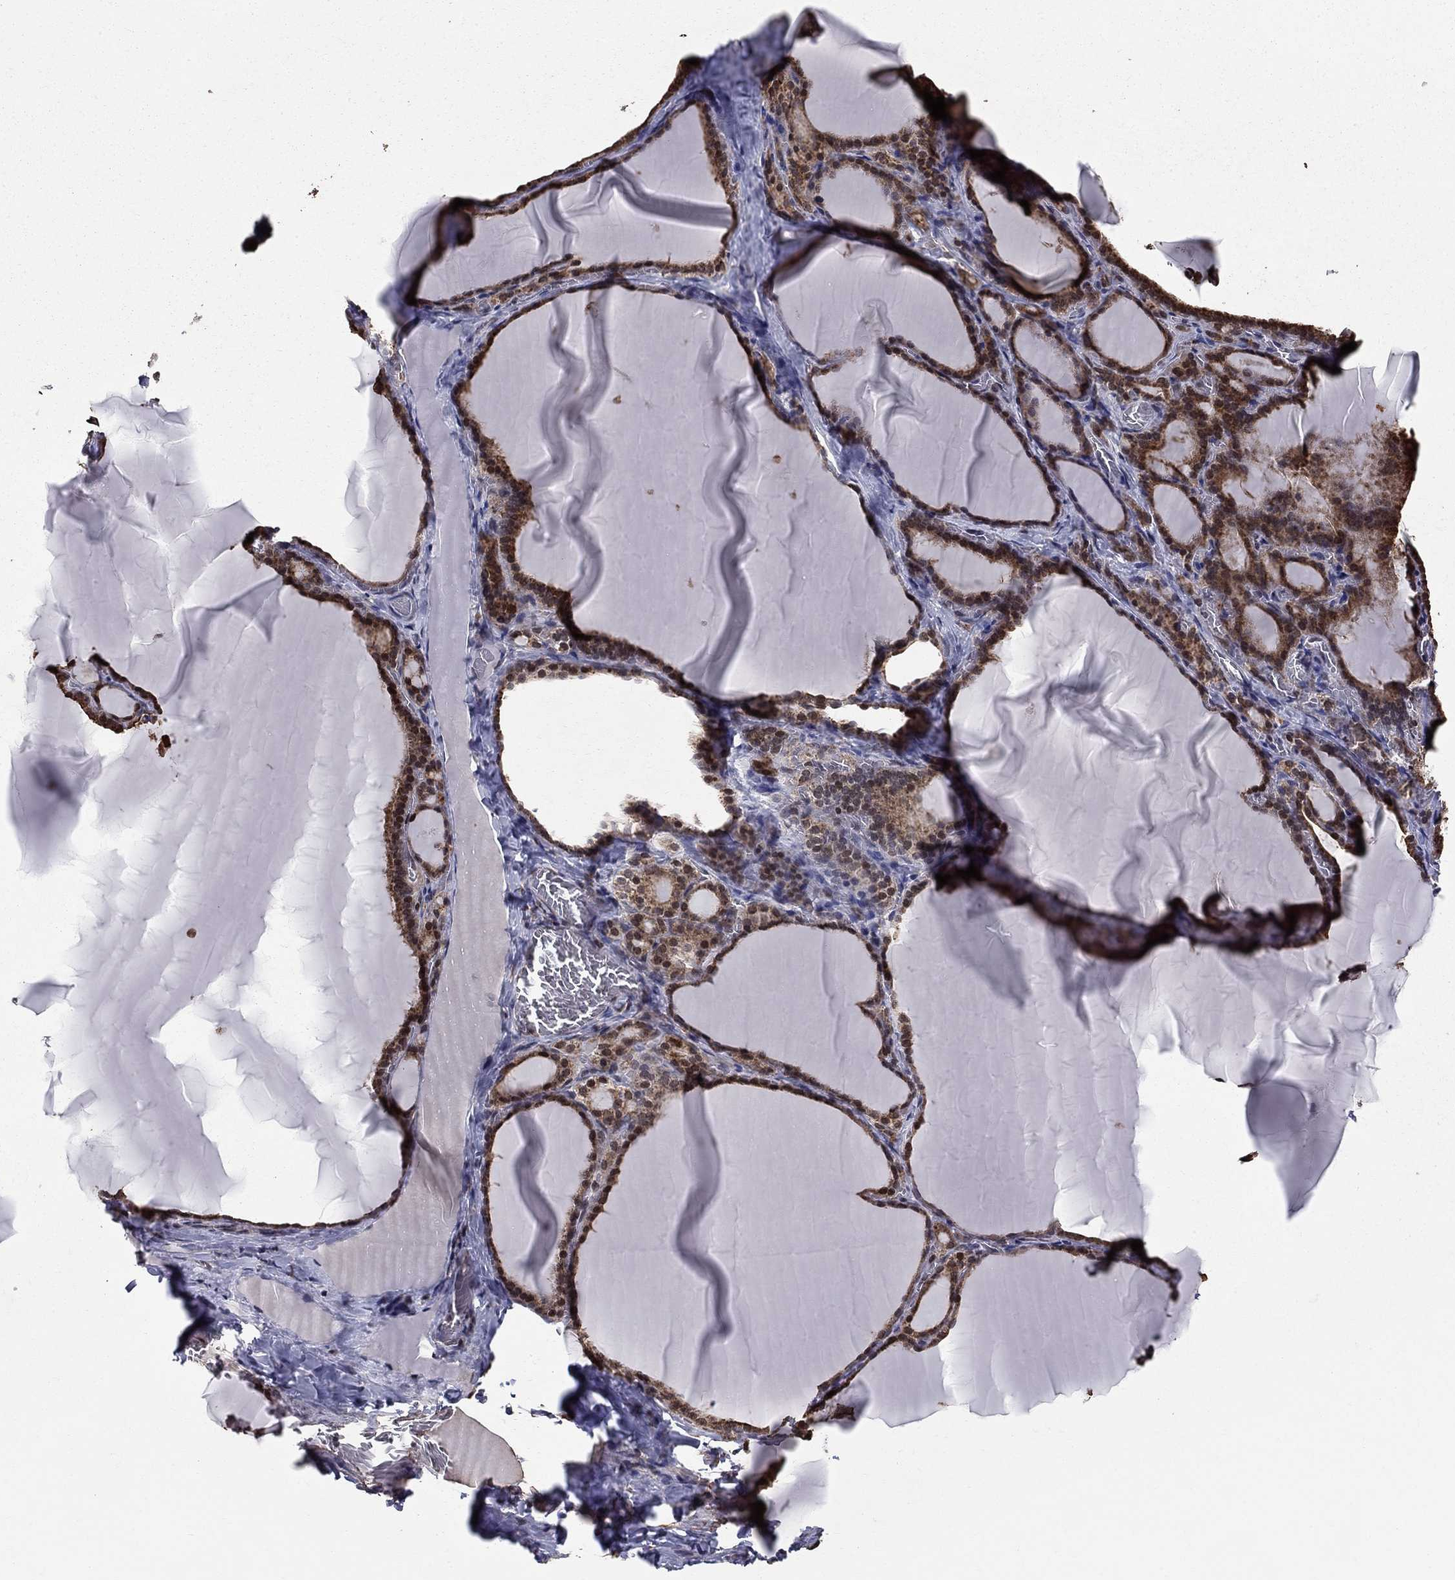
{"staining": {"intensity": "moderate", "quantity": "25%-75%", "location": "cytoplasmic/membranous,nuclear"}, "tissue": "thyroid gland", "cell_type": "Glandular cells", "image_type": "normal", "snomed": [{"axis": "morphology", "description": "Normal tissue, NOS"}, {"axis": "morphology", "description": "Hyperplasia, NOS"}, {"axis": "topography", "description": "Thyroid gland"}], "caption": "This image reveals IHC staining of normal thyroid gland, with medium moderate cytoplasmic/membranous,nuclear positivity in about 25%-75% of glandular cells.", "gene": "ACOT13", "patient": {"sex": "female", "age": 27}}